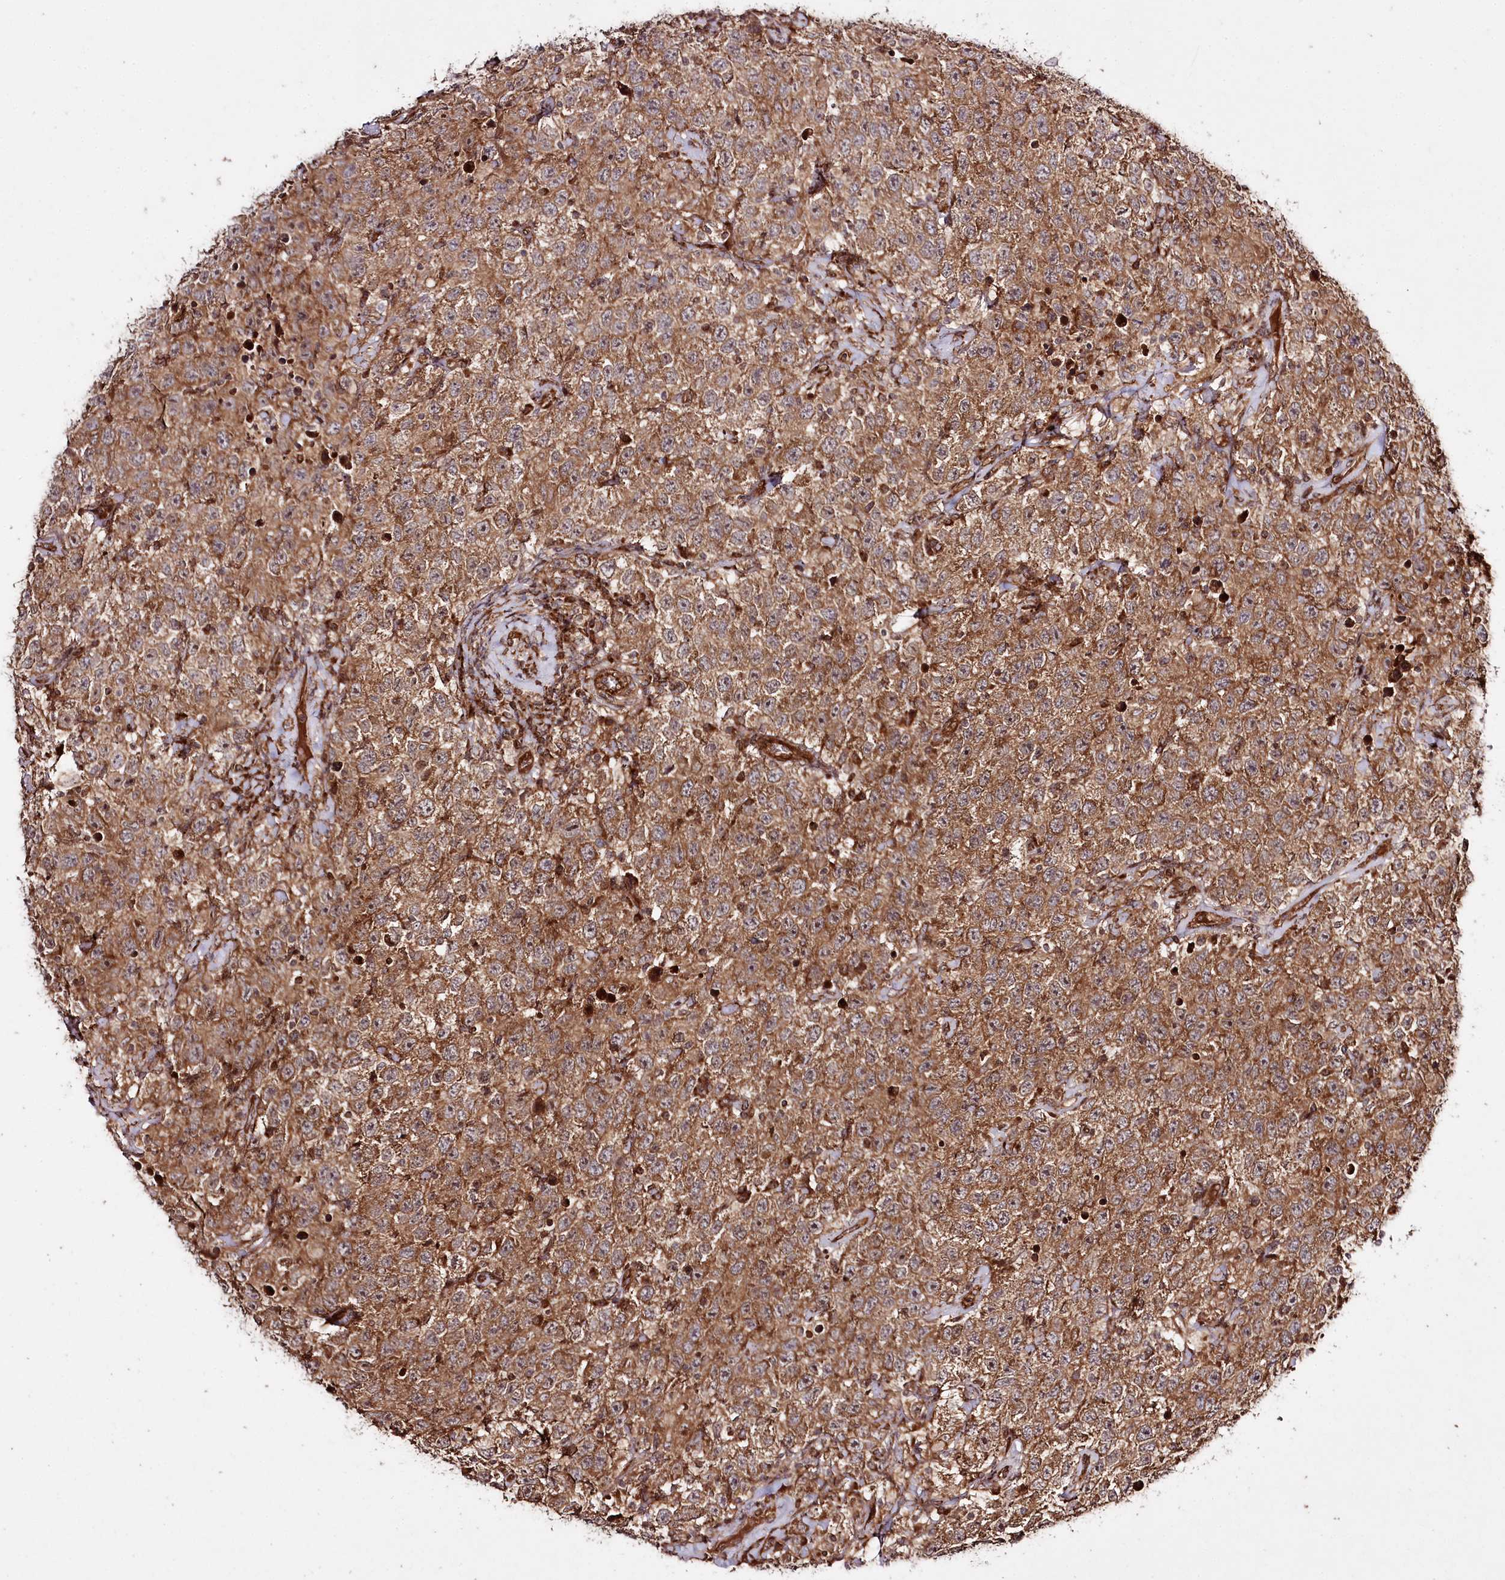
{"staining": {"intensity": "moderate", "quantity": ">75%", "location": "cytoplasmic/membranous"}, "tissue": "testis cancer", "cell_type": "Tumor cells", "image_type": "cancer", "snomed": [{"axis": "morphology", "description": "Seminoma, NOS"}, {"axis": "topography", "description": "Testis"}], "caption": "Immunohistochemistry micrograph of neoplastic tissue: human testis seminoma stained using IHC exhibits medium levels of moderate protein expression localized specifically in the cytoplasmic/membranous of tumor cells, appearing as a cytoplasmic/membranous brown color.", "gene": "REXO2", "patient": {"sex": "male", "age": 41}}